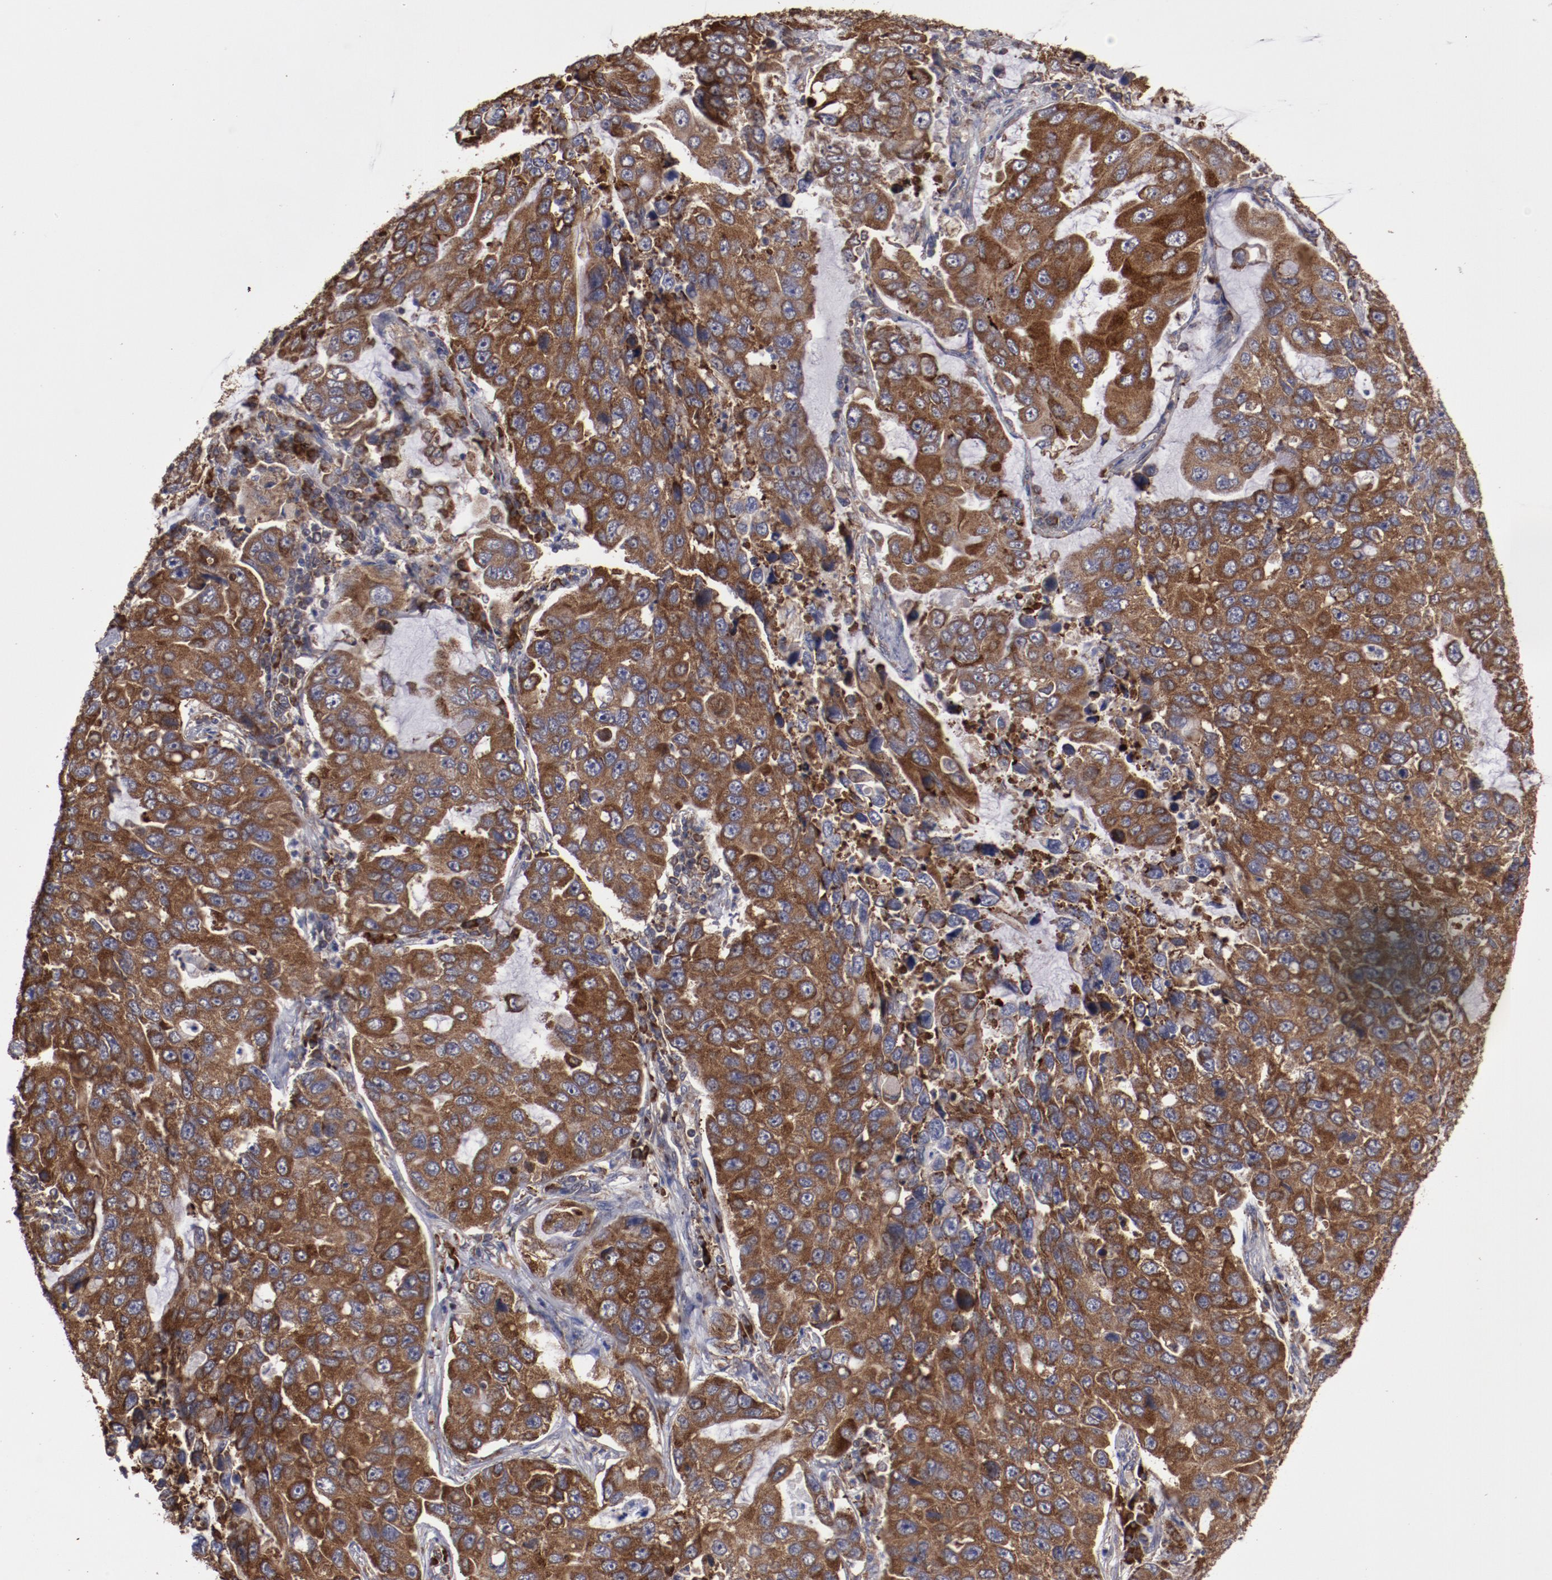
{"staining": {"intensity": "strong", "quantity": ">75%", "location": "cytoplasmic/membranous"}, "tissue": "lung cancer", "cell_type": "Tumor cells", "image_type": "cancer", "snomed": [{"axis": "morphology", "description": "Adenocarcinoma, NOS"}, {"axis": "topography", "description": "Lung"}], "caption": "Lung adenocarcinoma stained with a protein marker displays strong staining in tumor cells.", "gene": "RPS4Y1", "patient": {"sex": "male", "age": 64}}